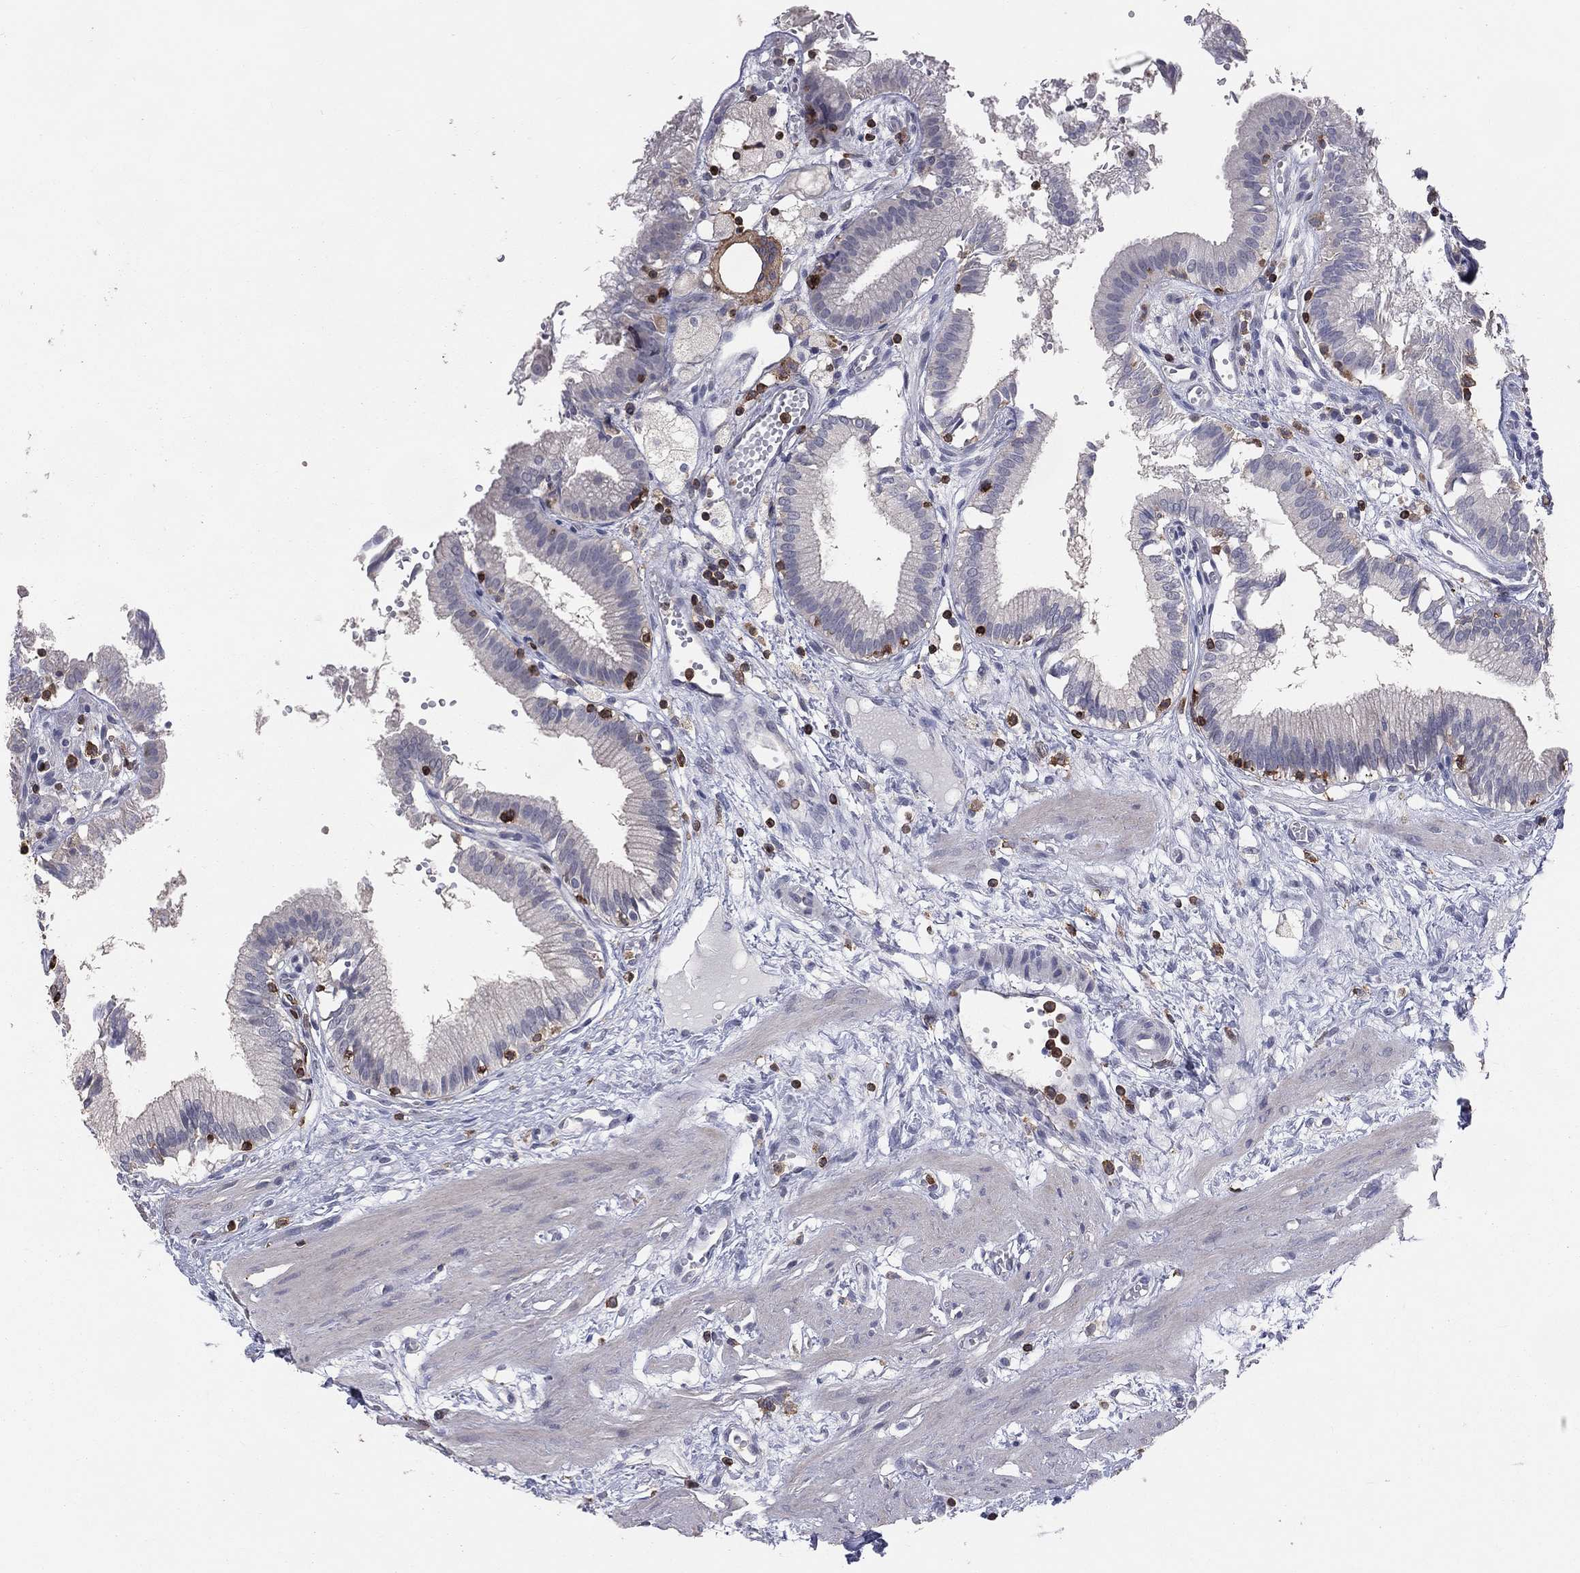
{"staining": {"intensity": "negative", "quantity": "none", "location": "none"}, "tissue": "gallbladder", "cell_type": "Glandular cells", "image_type": "normal", "snomed": [{"axis": "morphology", "description": "Normal tissue, NOS"}, {"axis": "topography", "description": "Gallbladder"}], "caption": "IHC of normal human gallbladder exhibits no positivity in glandular cells.", "gene": "PSTPIP1", "patient": {"sex": "female", "age": 24}}